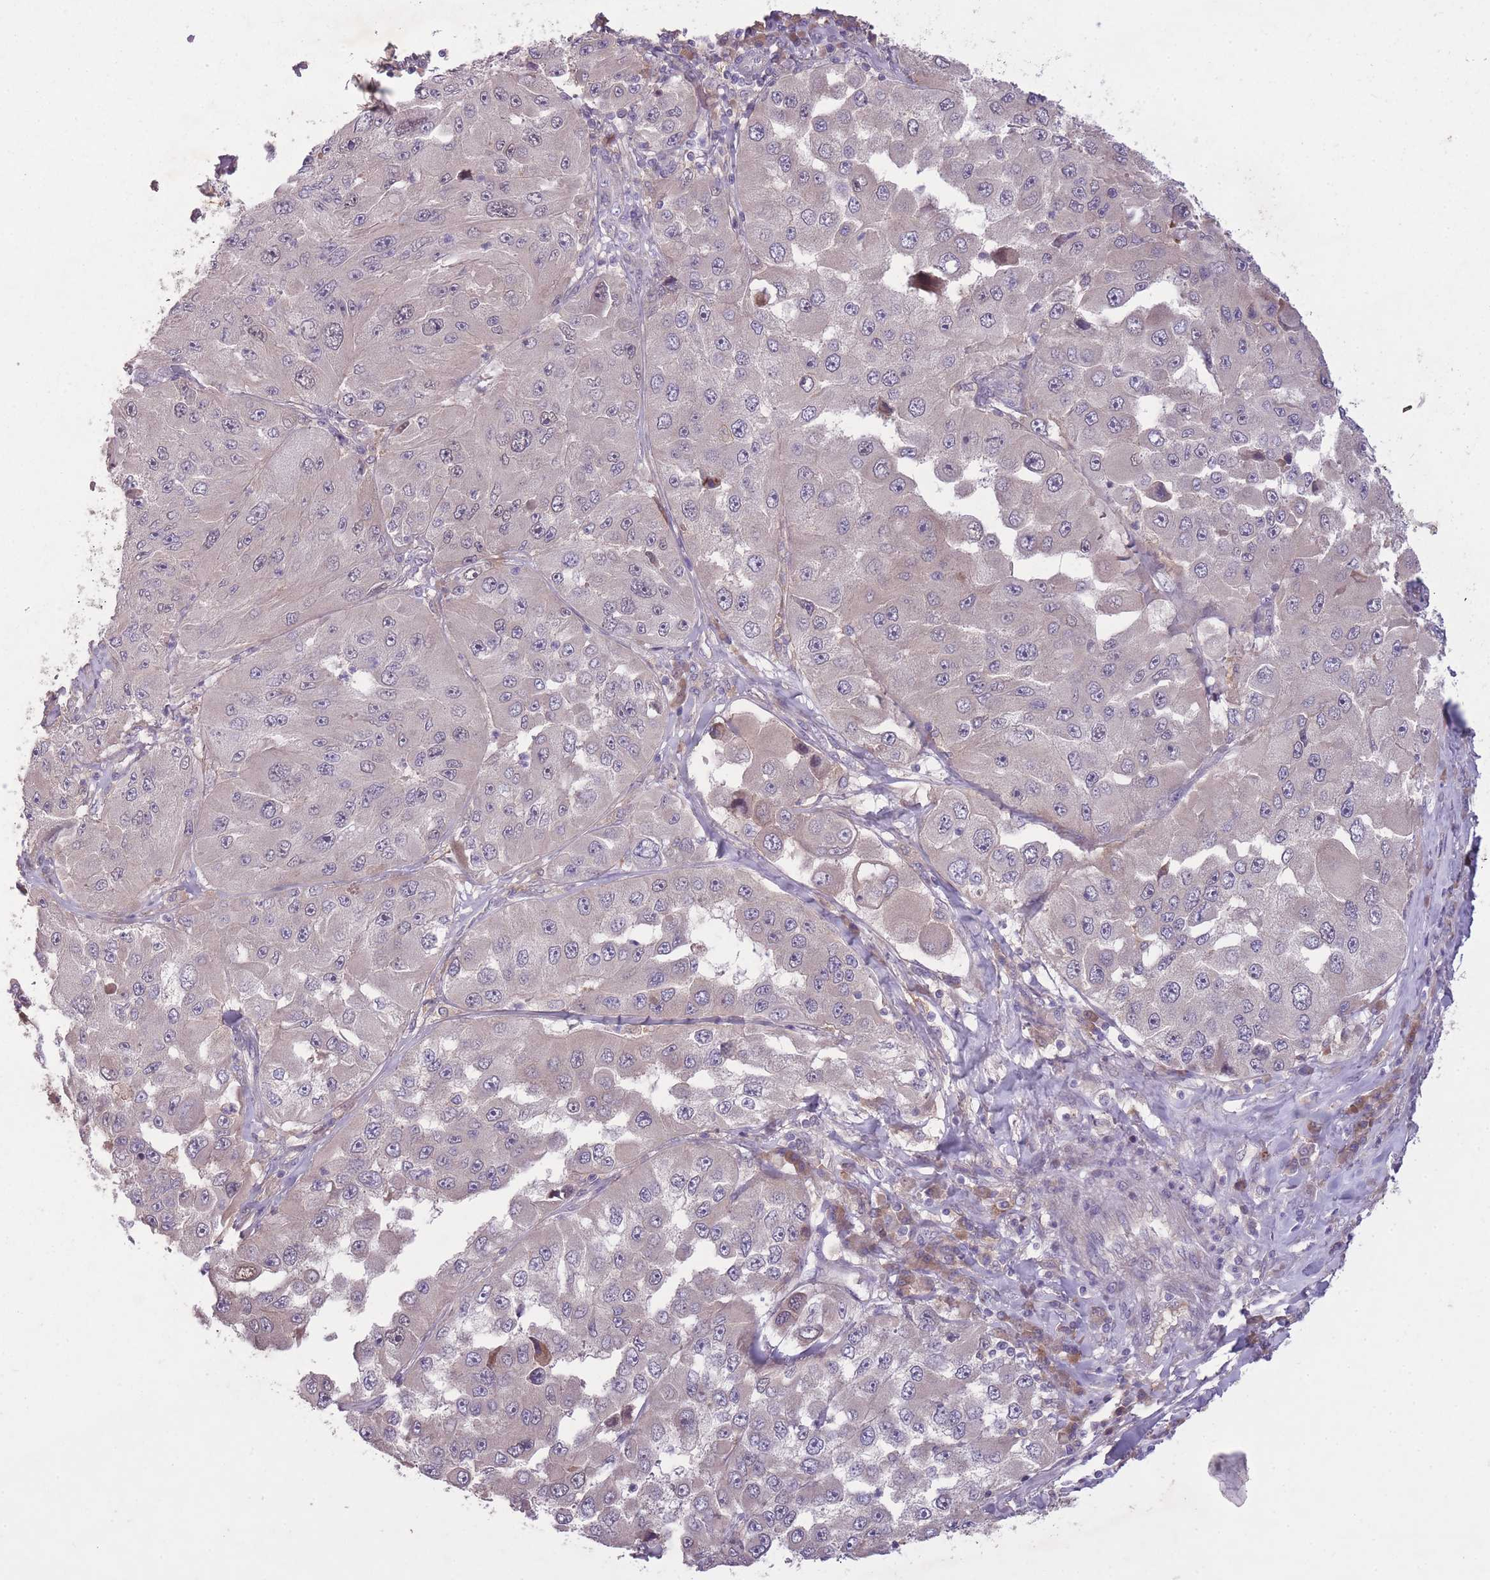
{"staining": {"intensity": "negative", "quantity": "none", "location": "none"}, "tissue": "melanoma", "cell_type": "Tumor cells", "image_type": "cancer", "snomed": [{"axis": "morphology", "description": "Malignant melanoma, Metastatic site"}, {"axis": "topography", "description": "Lymph node"}], "caption": "The histopathology image reveals no significant positivity in tumor cells of malignant melanoma (metastatic site). (Immunohistochemistry, brightfield microscopy, high magnification).", "gene": "OR2V2", "patient": {"sex": "male", "age": 62}}